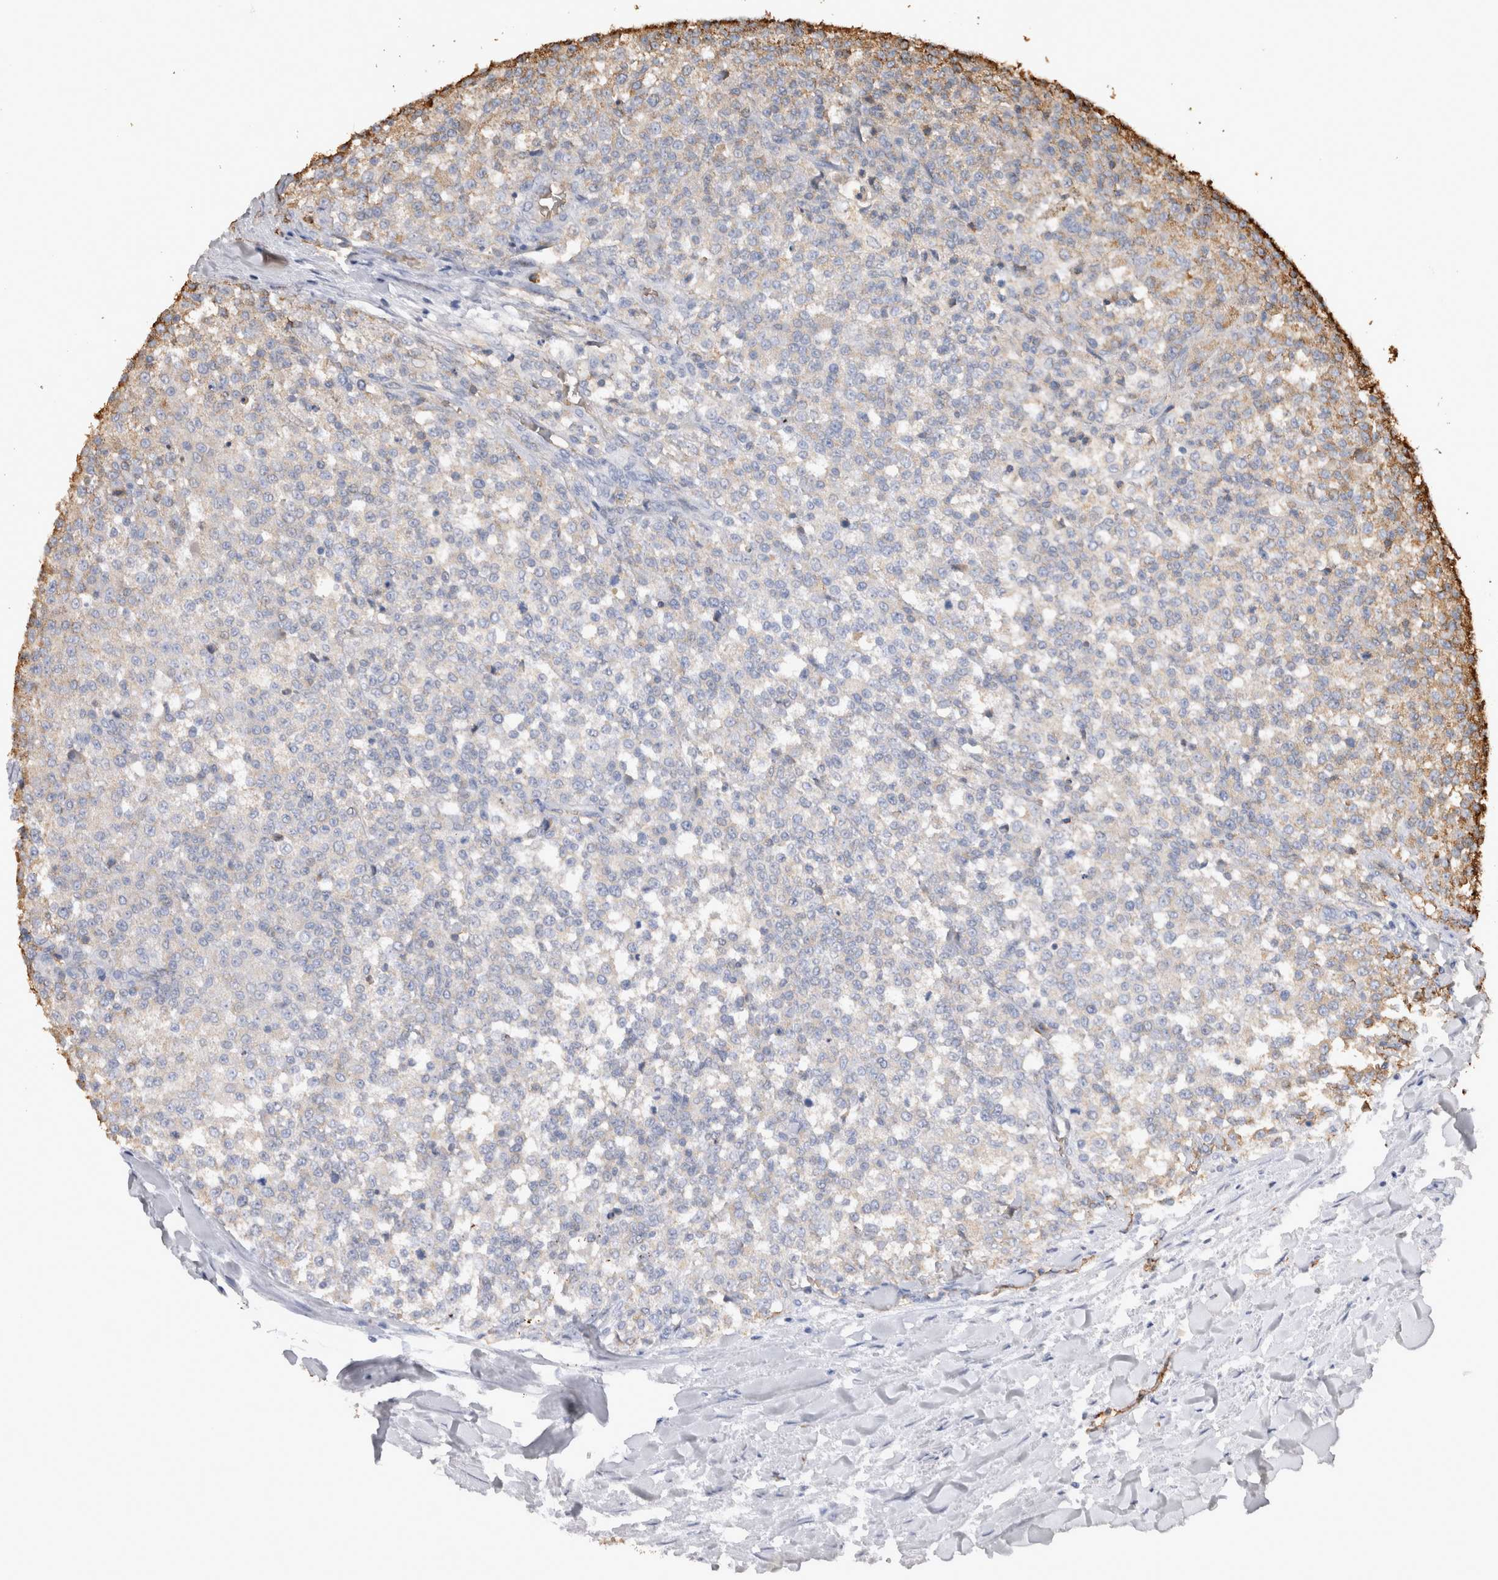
{"staining": {"intensity": "negative", "quantity": "none", "location": "none"}, "tissue": "testis cancer", "cell_type": "Tumor cells", "image_type": "cancer", "snomed": [{"axis": "morphology", "description": "Seminoma, NOS"}, {"axis": "topography", "description": "Testis"}], "caption": "Testis cancer (seminoma) was stained to show a protein in brown. There is no significant staining in tumor cells.", "gene": "IL17RC", "patient": {"sex": "male", "age": 59}}